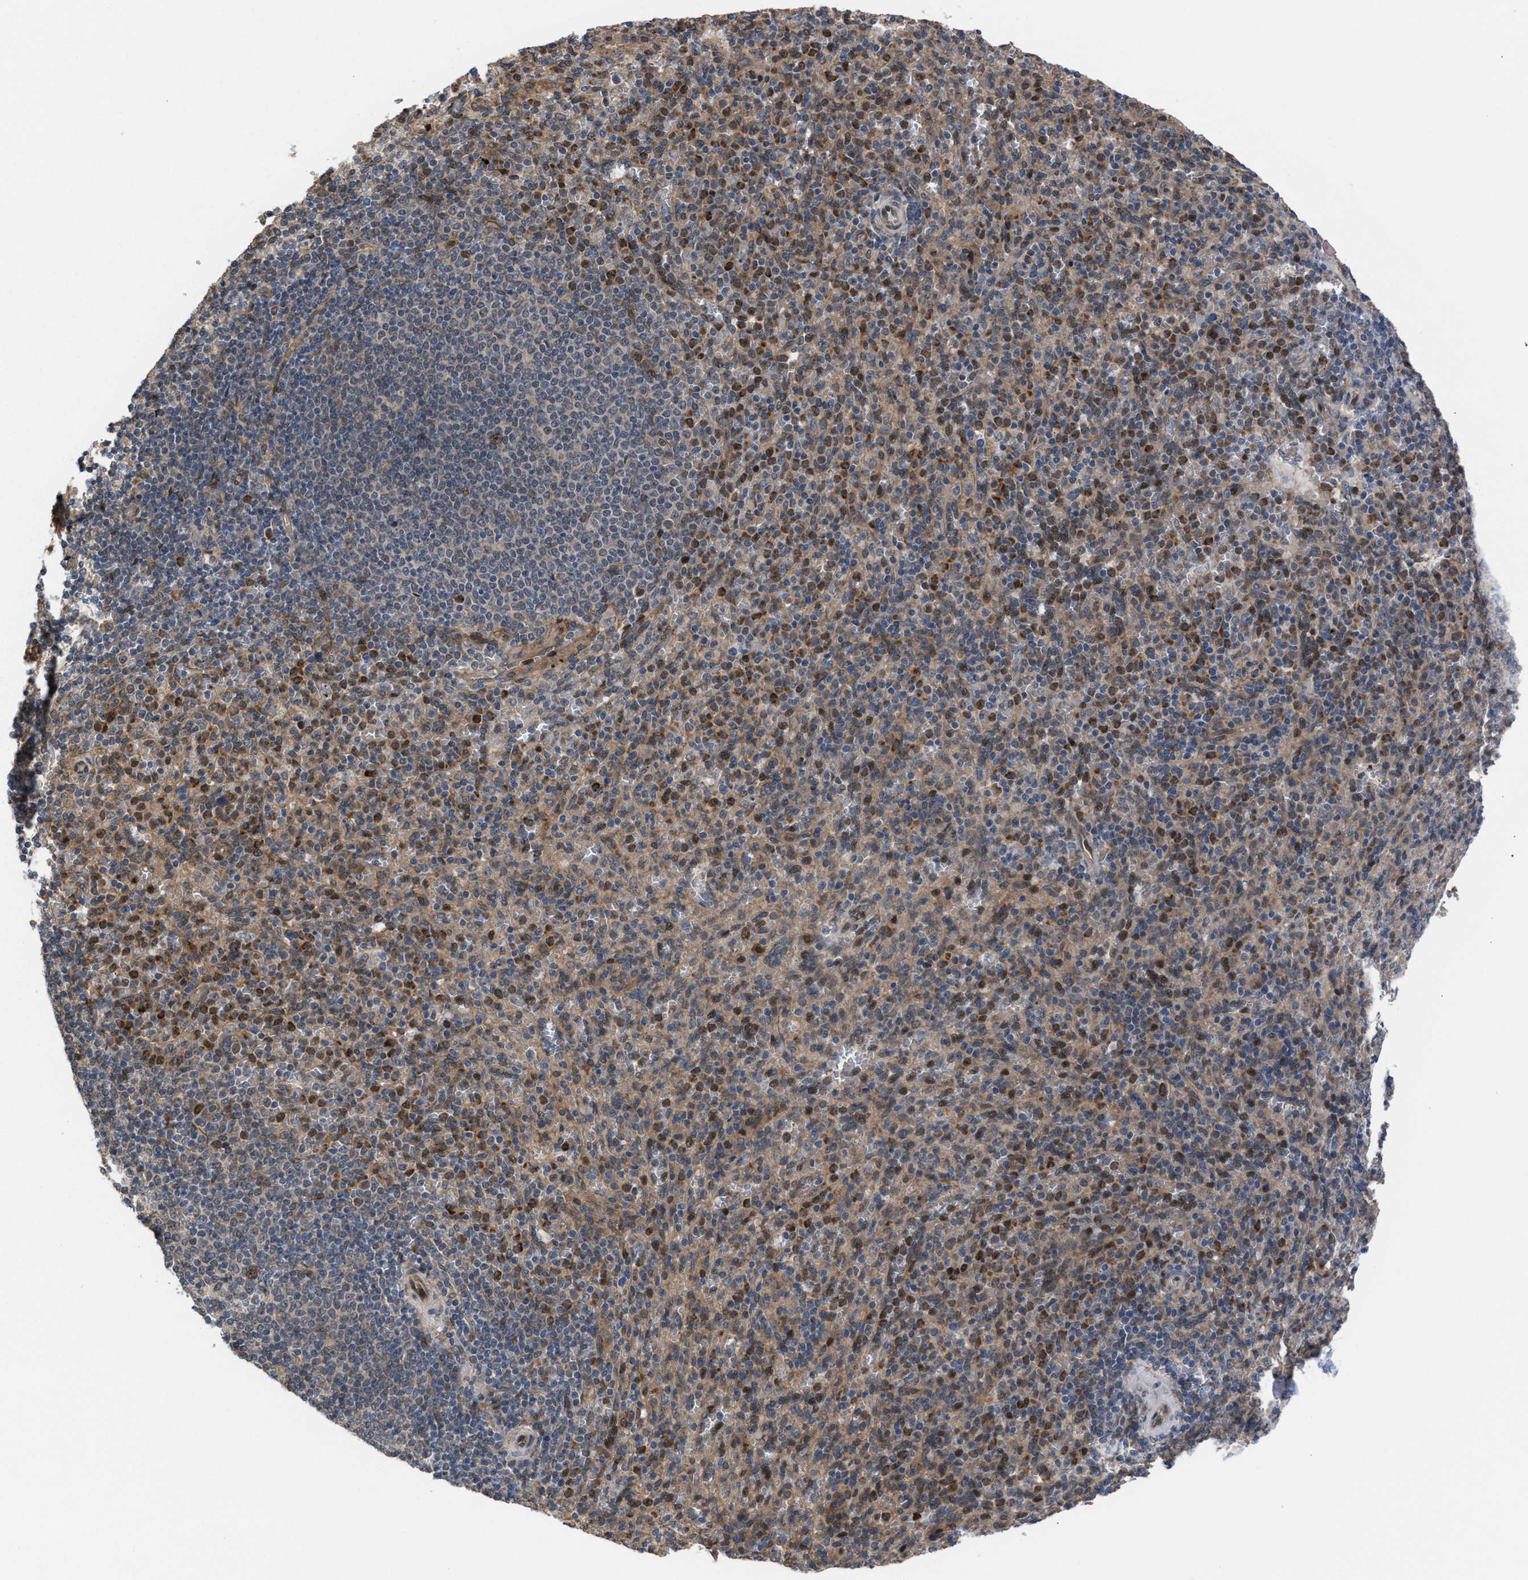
{"staining": {"intensity": "moderate", "quantity": "25%-75%", "location": "cytoplasmic/membranous"}, "tissue": "spleen", "cell_type": "Cells in red pulp", "image_type": "normal", "snomed": [{"axis": "morphology", "description": "Normal tissue, NOS"}, {"axis": "topography", "description": "Spleen"}], "caption": "Cells in red pulp show medium levels of moderate cytoplasmic/membranous staining in about 25%-75% of cells in benign human spleen. Nuclei are stained in blue.", "gene": "TP53BP2", "patient": {"sex": "male", "age": 36}}